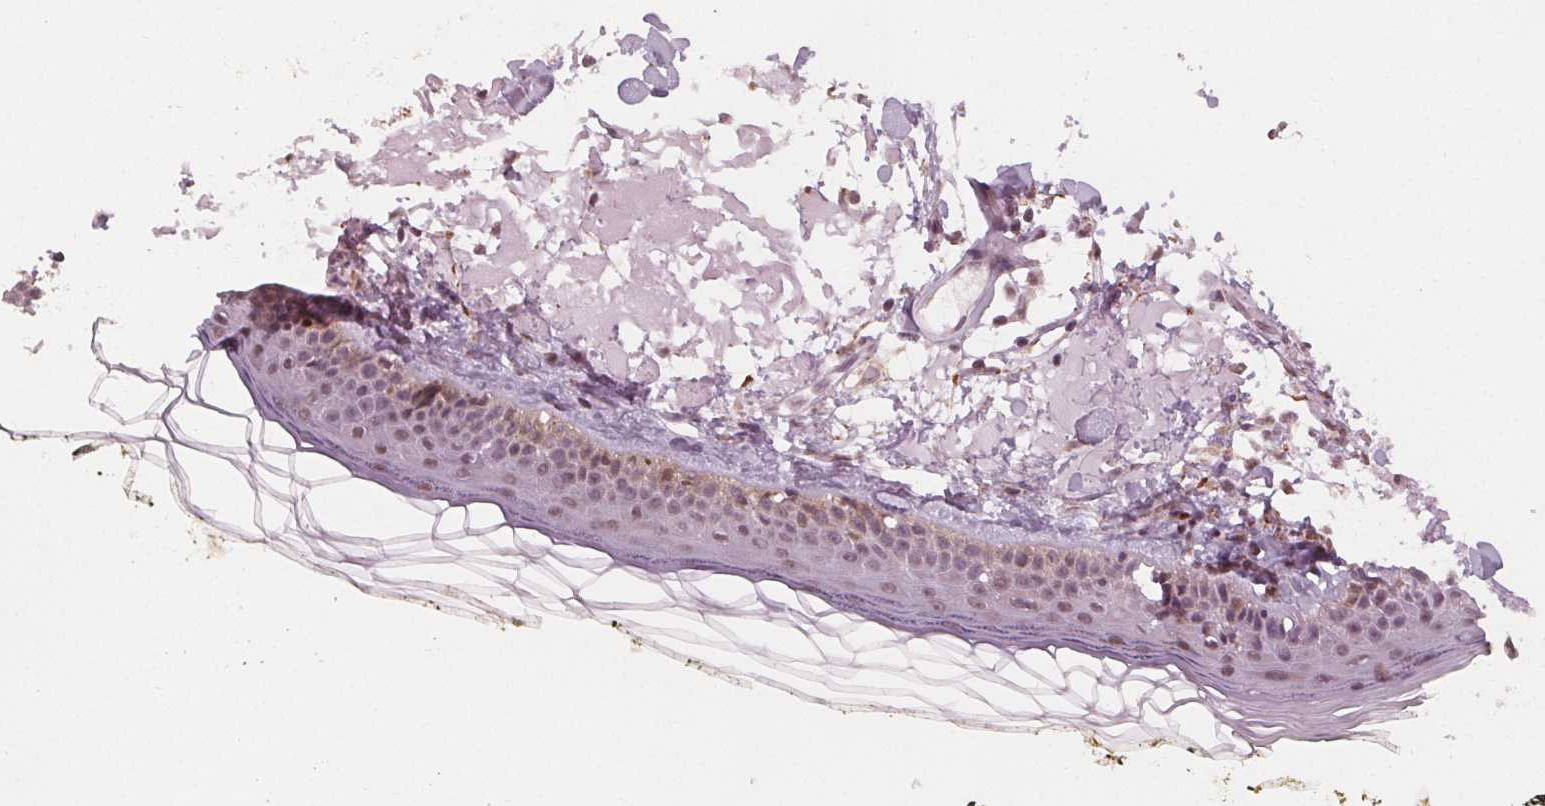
{"staining": {"intensity": "negative", "quantity": "none", "location": "none"}, "tissue": "skin", "cell_type": "Fibroblasts", "image_type": "normal", "snomed": [{"axis": "morphology", "description": "Normal tissue, NOS"}, {"axis": "topography", "description": "Skin"}], "caption": "Fibroblasts show no significant positivity in benign skin. (Brightfield microscopy of DAB immunohistochemistry at high magnification).", "gene": "DPM2", "patient": {"sex": "male", "age": 76}}